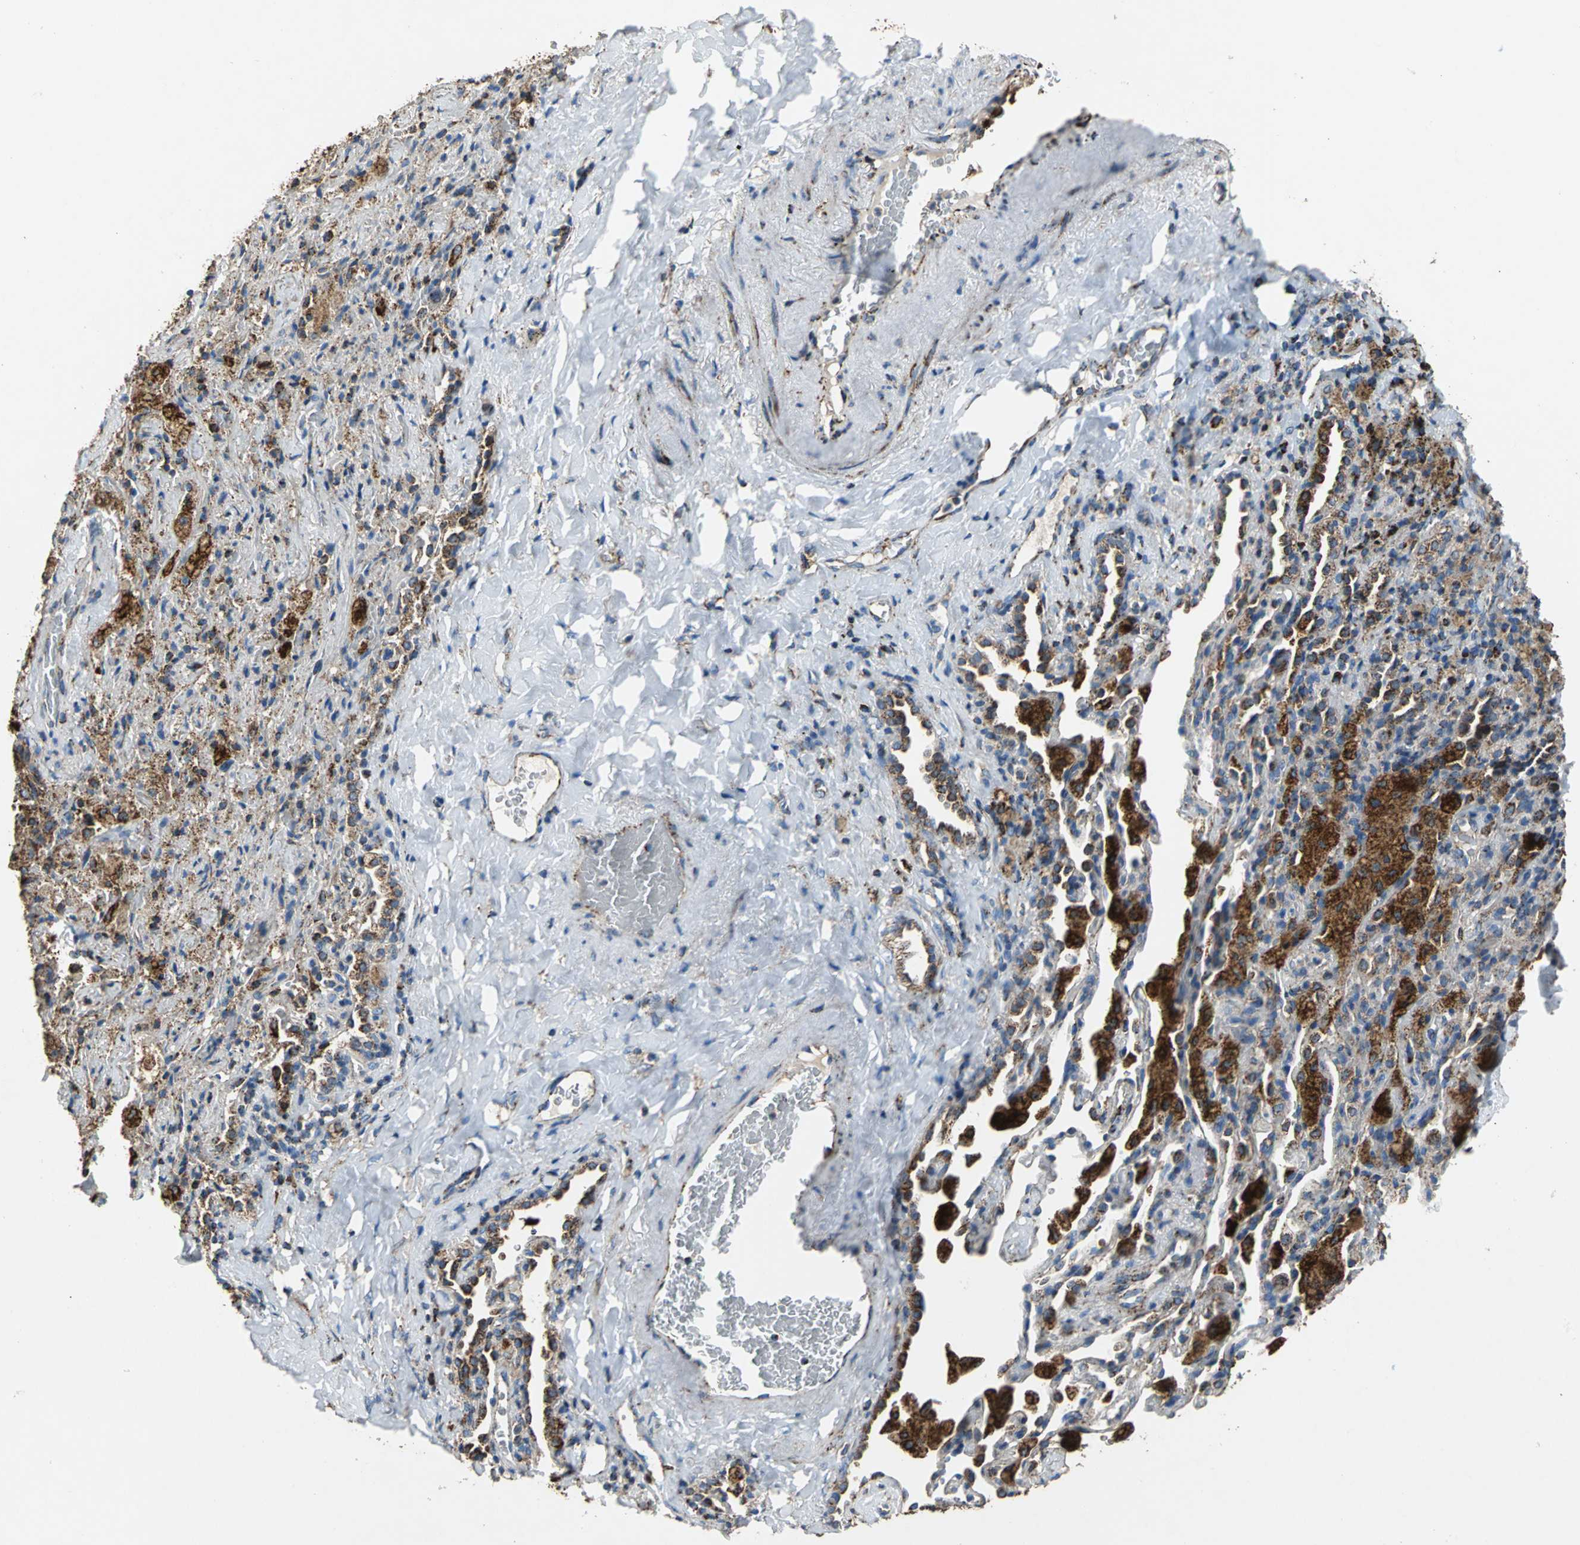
{"staining": {"intensity": "strong", "quantity": ">75%", "location": "cytoplasmic/membranous"}, "tissue": "lung cancer", "cell_type": "Tumor cells", "image_type": "cancer", "snomed": [{"axis": "morphology", "description": "Squamous cell carcinoma, NOS"}, {"axis": "topography", "description": "Lung"}], "caption": "A histopathology image of lung squamous cell carcinoma stained for a protein shows strong cytoplasmic/membranous brown staining in tumor cells. (IHC, brightfield microscopy, high magnification).", "gene": "ECH1", "patient": {"sex": "male", "age": 54}}